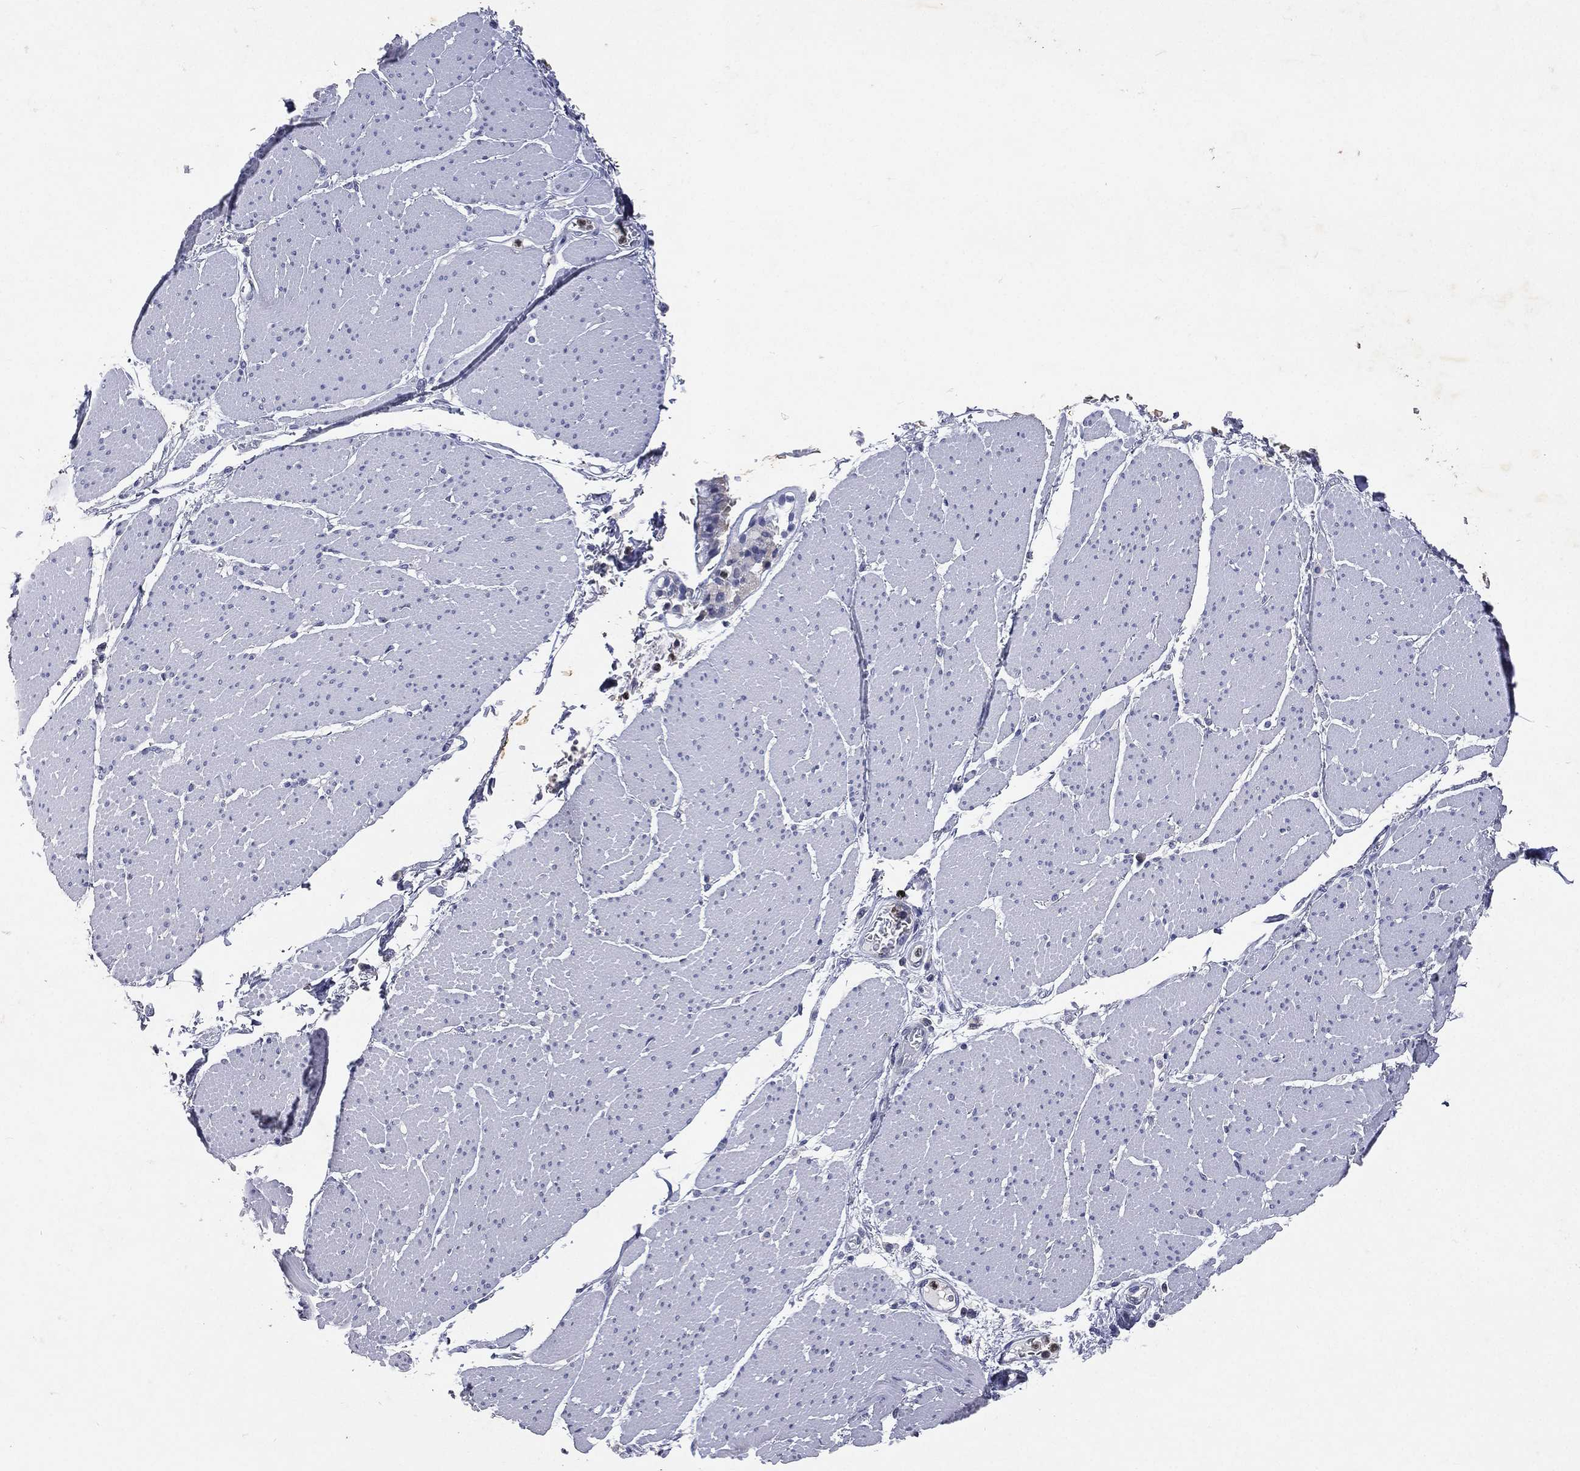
{"staining": {"intensity": "negative", "quantity": "none", "location": "none"}, "tissue": "smooth muscle", "cell_type": "Smooth muscle cells", "image_type": "normal", "snomed": [{"axis": "morphology", "description": "Normal tissue, NOS"}, {"axis": "topography", "description": "Smooth muscle"}, {"axis": "topography", "description": "Anal"}], "caption": "The immunohistochemistry (IHC) image has no significant expression in smooth muscle cells of smooth muscle.", "gene": "SLC34A2", "patient": {"sex": "male", "age": 83}}